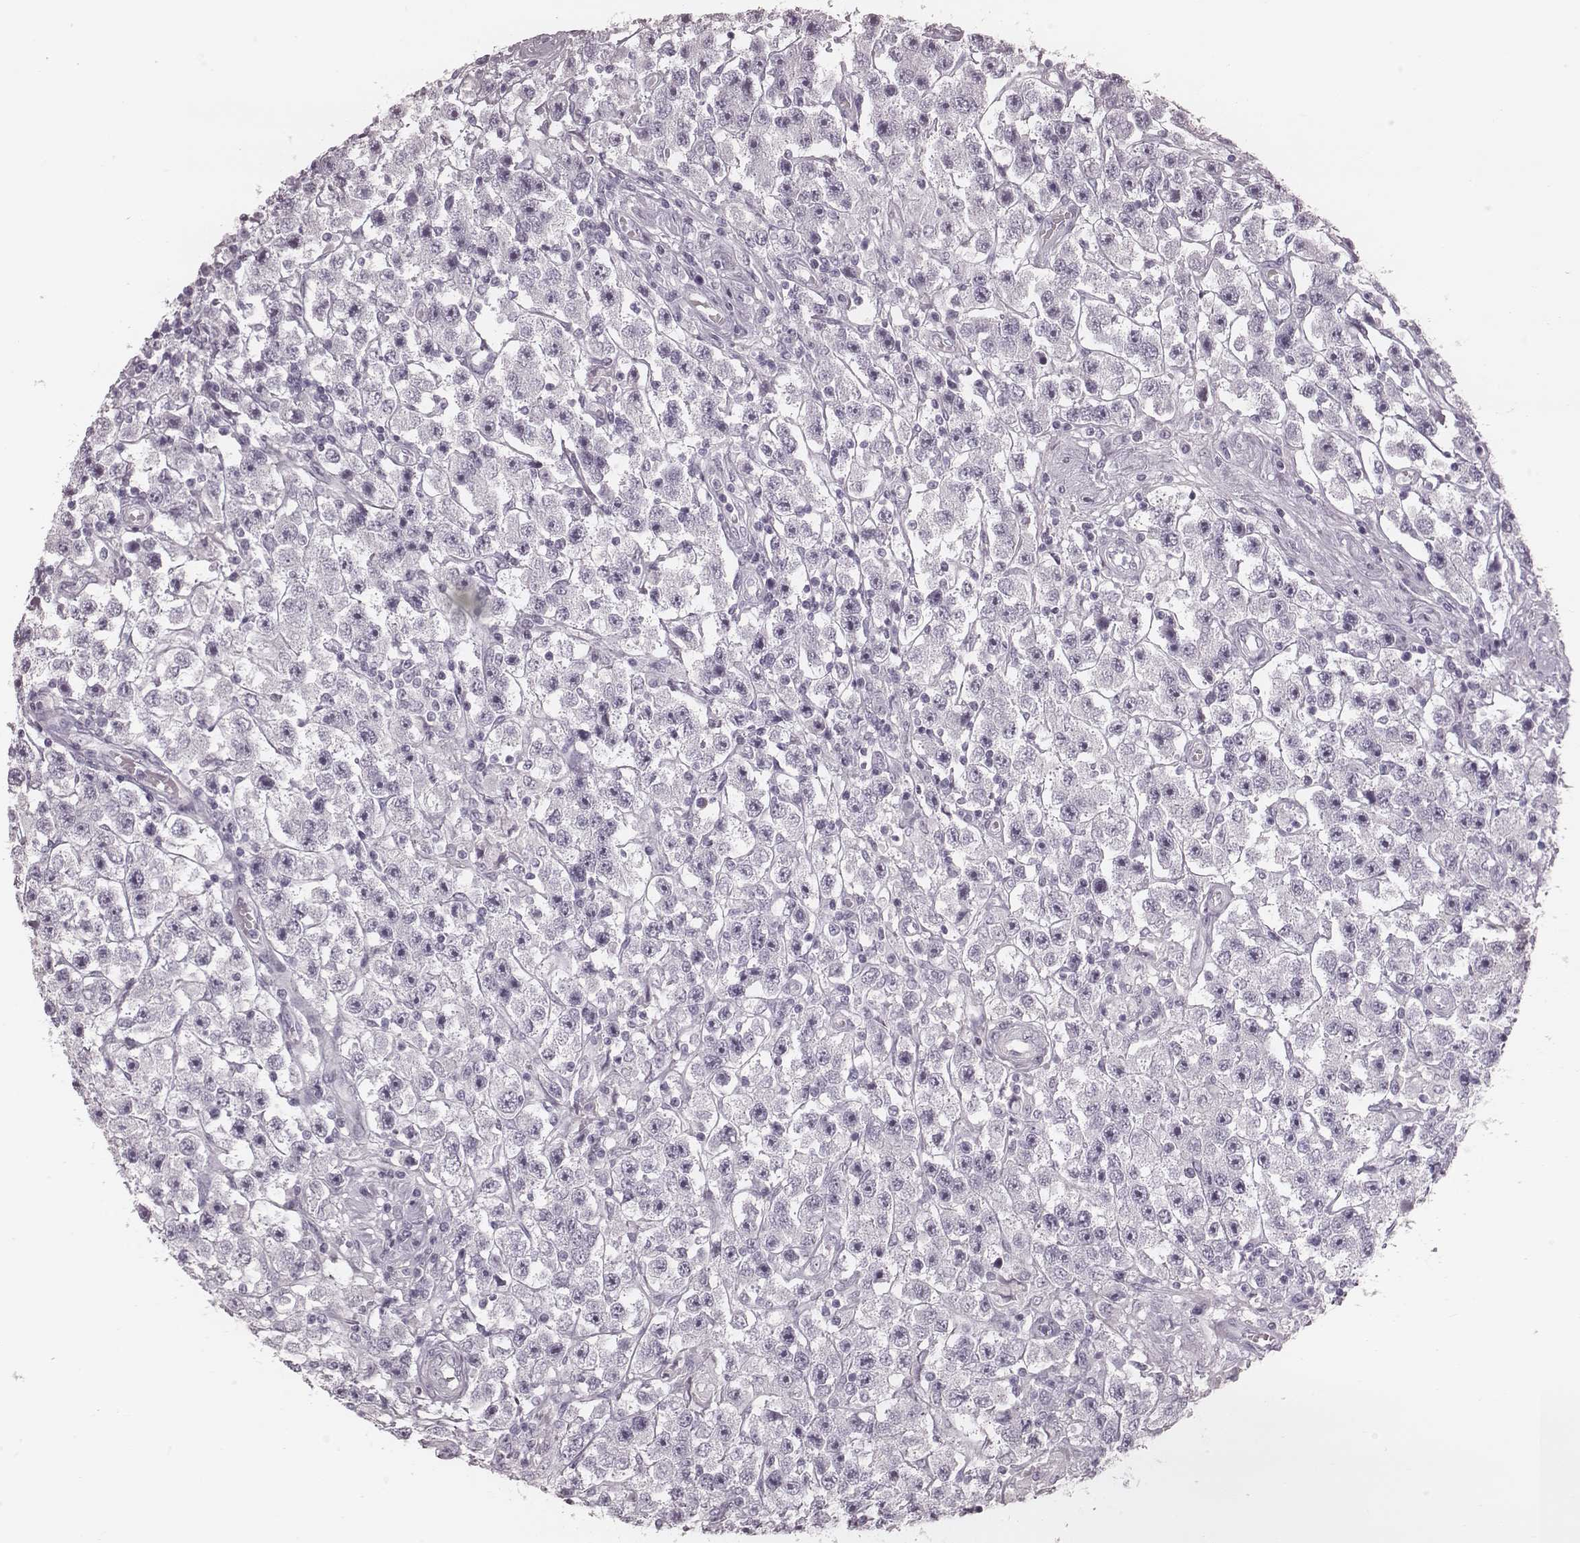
{"staining": {"intensity": "negative", "quantity": "none", "location": "none"}, "tissue": "testis cancer", "cell_type": "Tumor cells", "image_type": "cancer", "snomed": [{"axis": "morphology", "description": "Seminoma, NOS"}, {"axis": "topography", "description": "Testis"}], "caption": "Immunohistochemistry (IHC) of human testis cancer displays no expression in tumor cells.", "gene": "KRT74", "patient": {"sex": "male", "age": 45}}